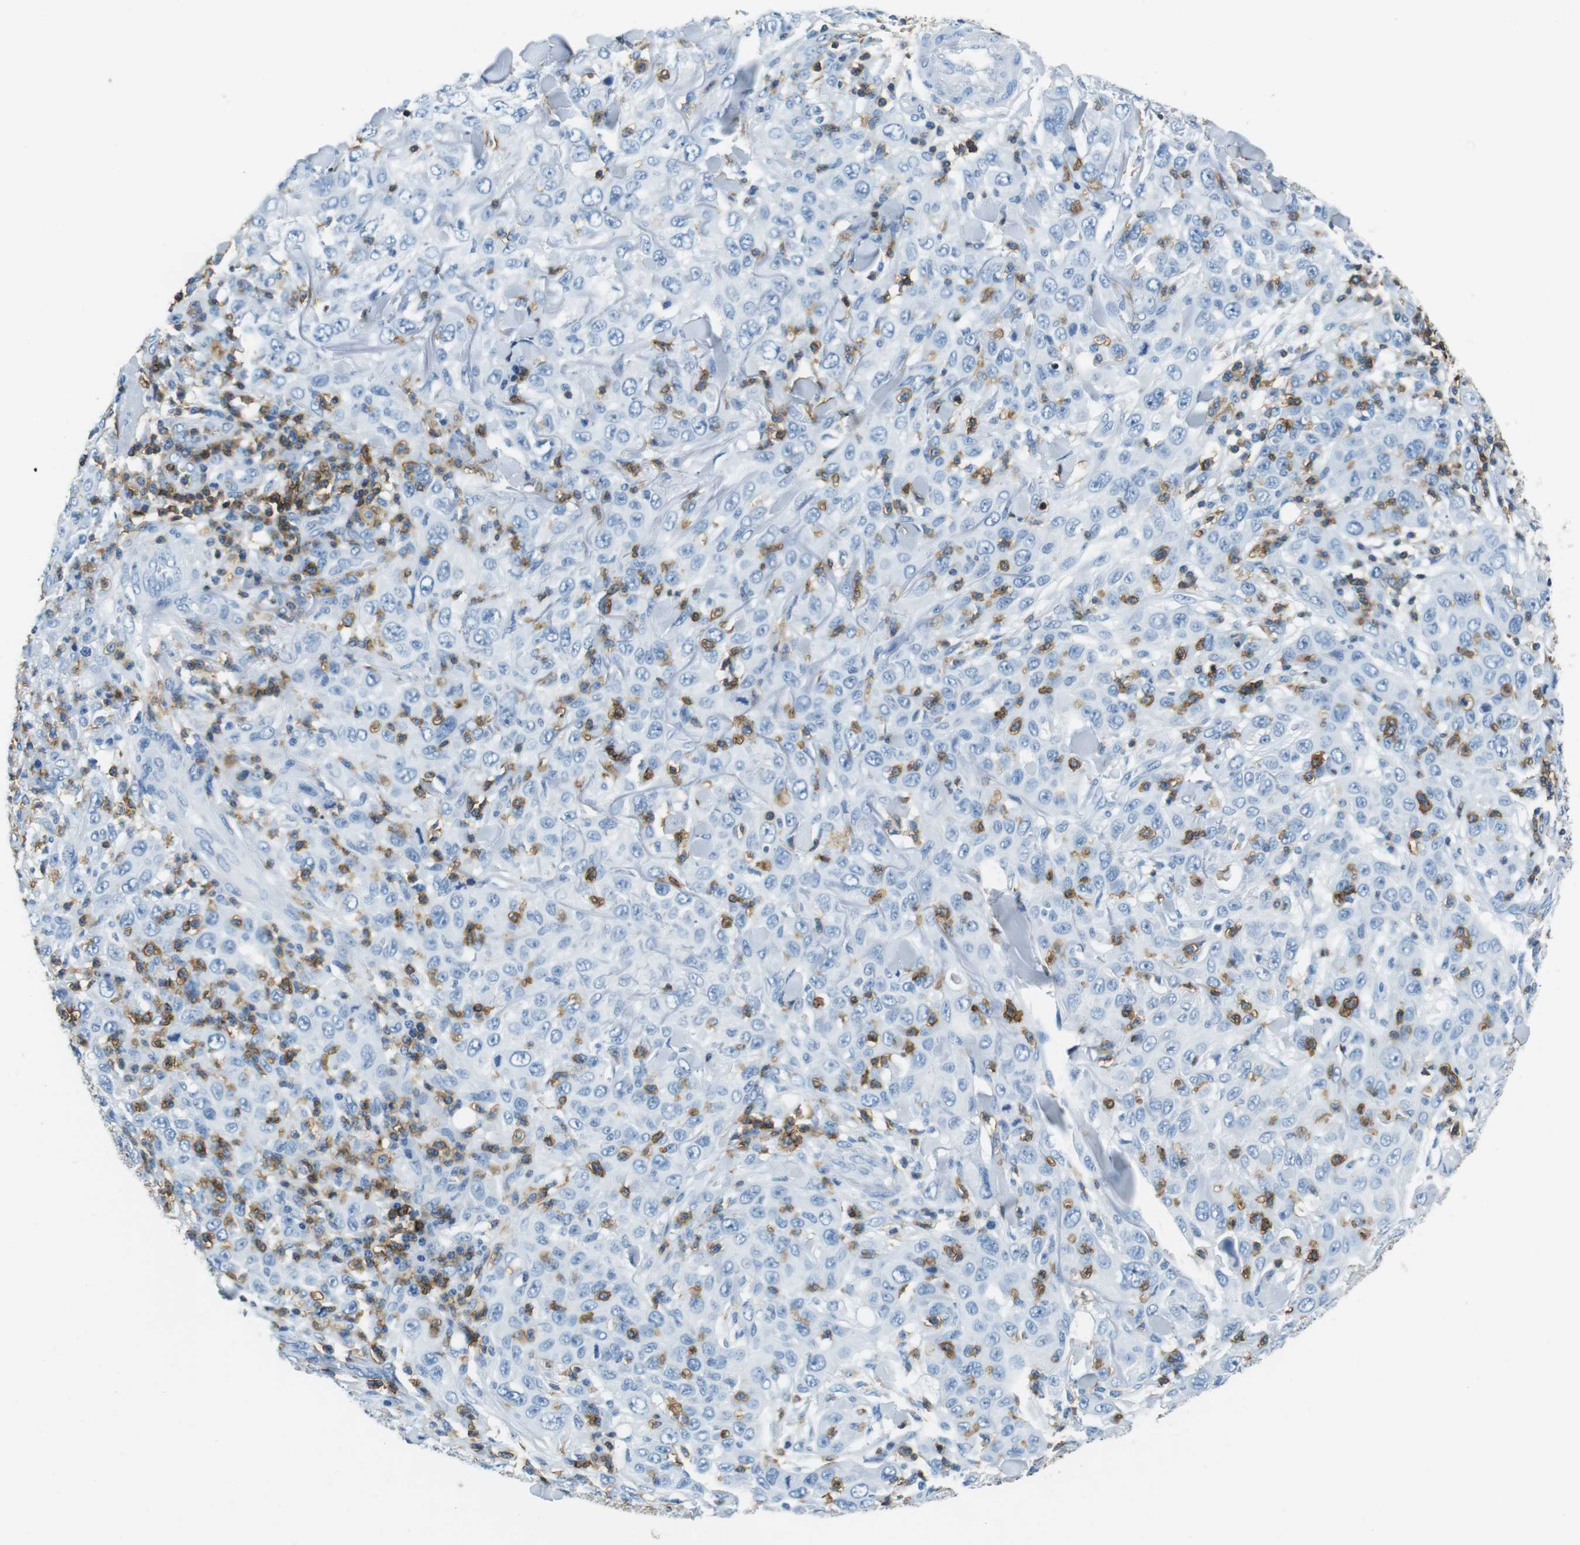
{"staining": {"intensity": "negative", "quantity": "none", "location": "none"}, "tissue": "skin cancer", "cell_type": "Tumor cells", "image_type": "cancer", "snomed": [{"axis": "morphology", "description": "Squamous cell carcinoma, NOS"}, {"axis": "topography", "description": "Skin"}], "caption": "Immunohistochemistry (IHC) of human skin cancer (squamous cell carcinoma) reveals no expression in tumor cells. (DAB (3,3'-diaminobenzidine) immunohistochemistry, high magnification).", "gene": "LAT", "patient": {"sex": "female", "age": 88}}